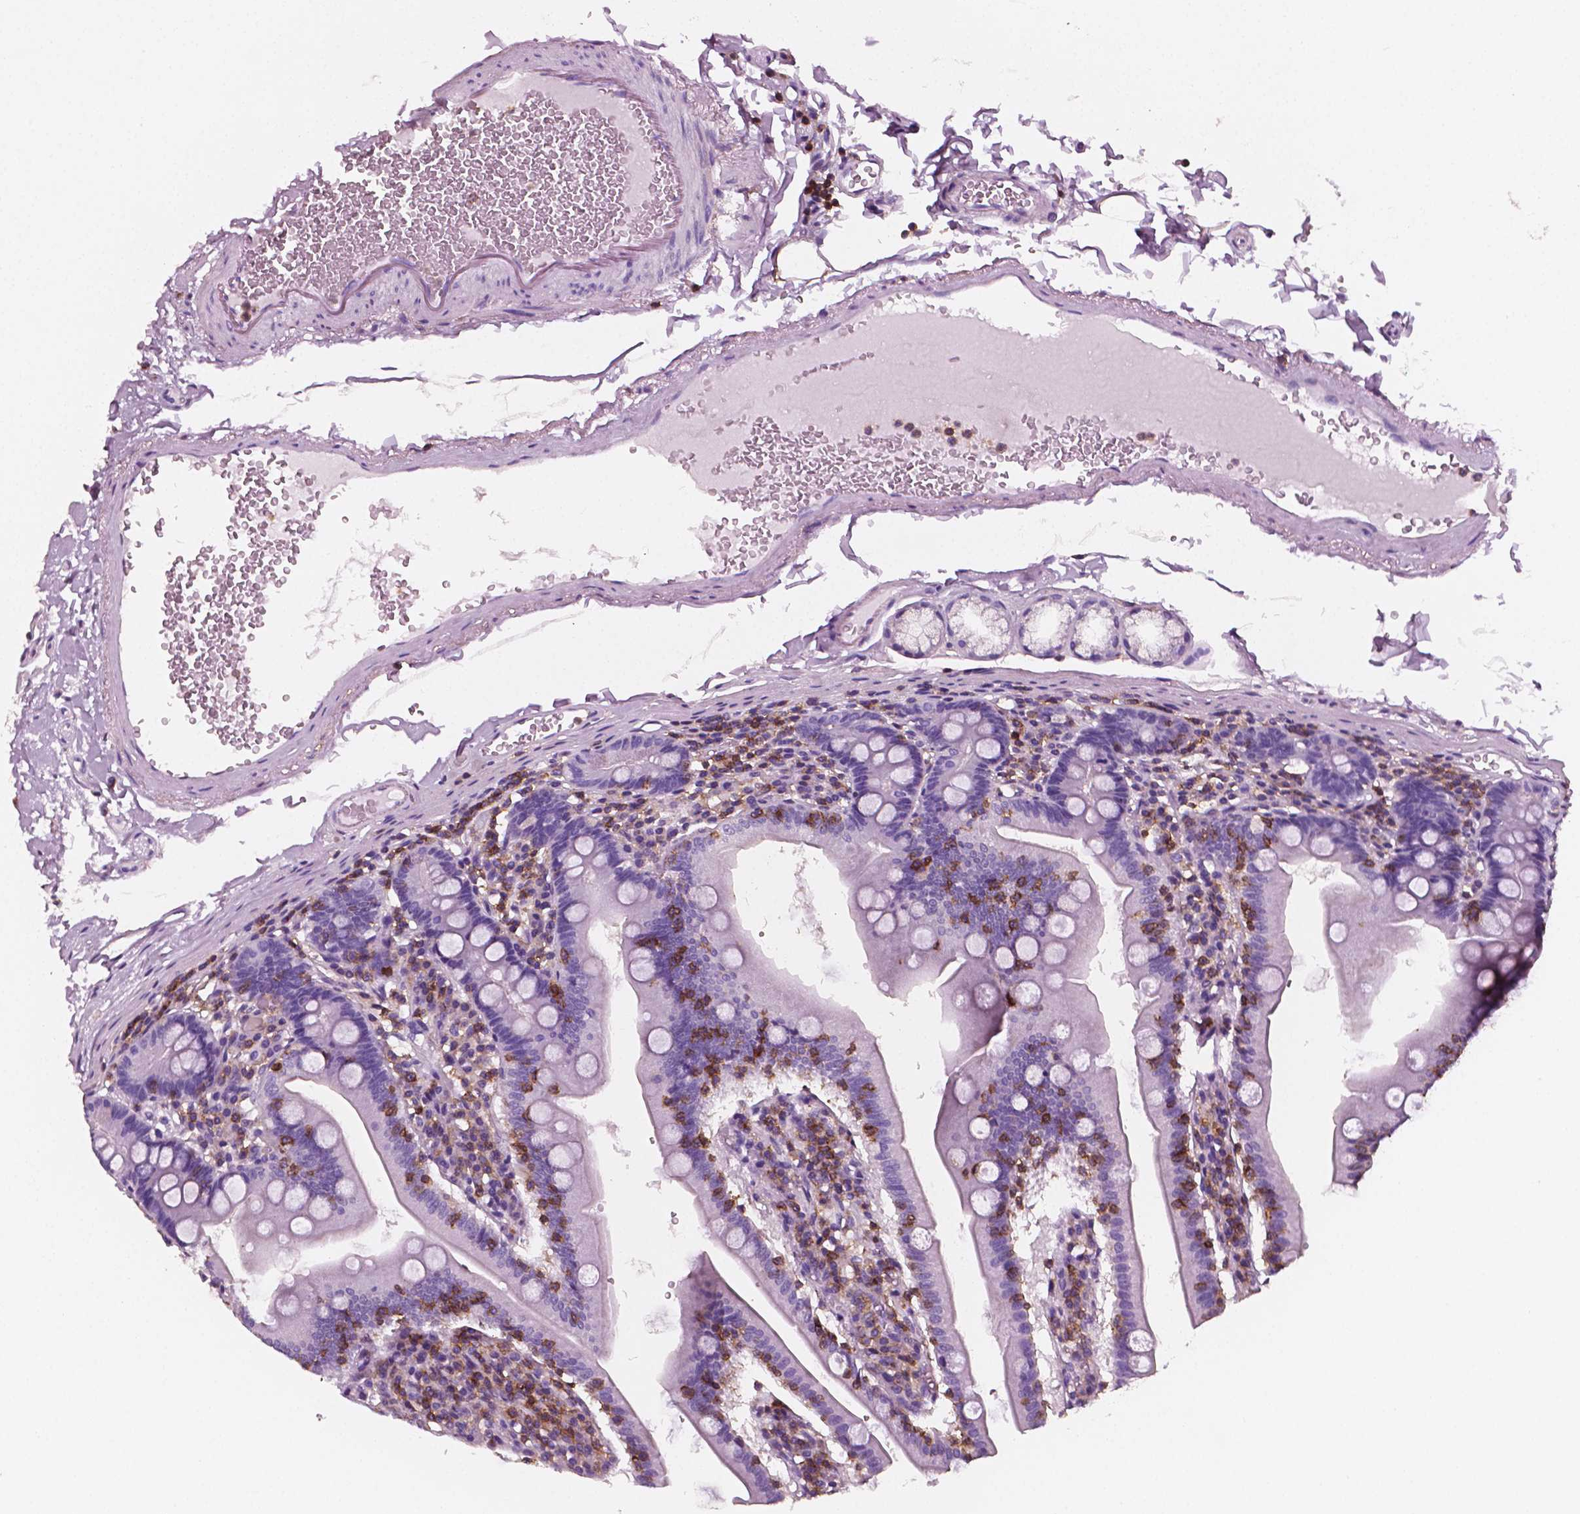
{"staining": {"intensity": "negative", "quantity": "none", "location": "none"}, "tissue": "duodenum", "cell_type": "Glandular cells", "image_type": "normal", "snomed": [{"axis": "morphology", "description": "Normal tissue, NOS"}, {"axis": "topography", "description": "Duodenum"}], "caption": "DAB (3,3'-diaminobenzidine) immunohistochemical staining of benign human duodenum exhibits no significant expression in glandular cells.", "gene": "PTPRC", "patient": {"sex": "female", "age": 67}}